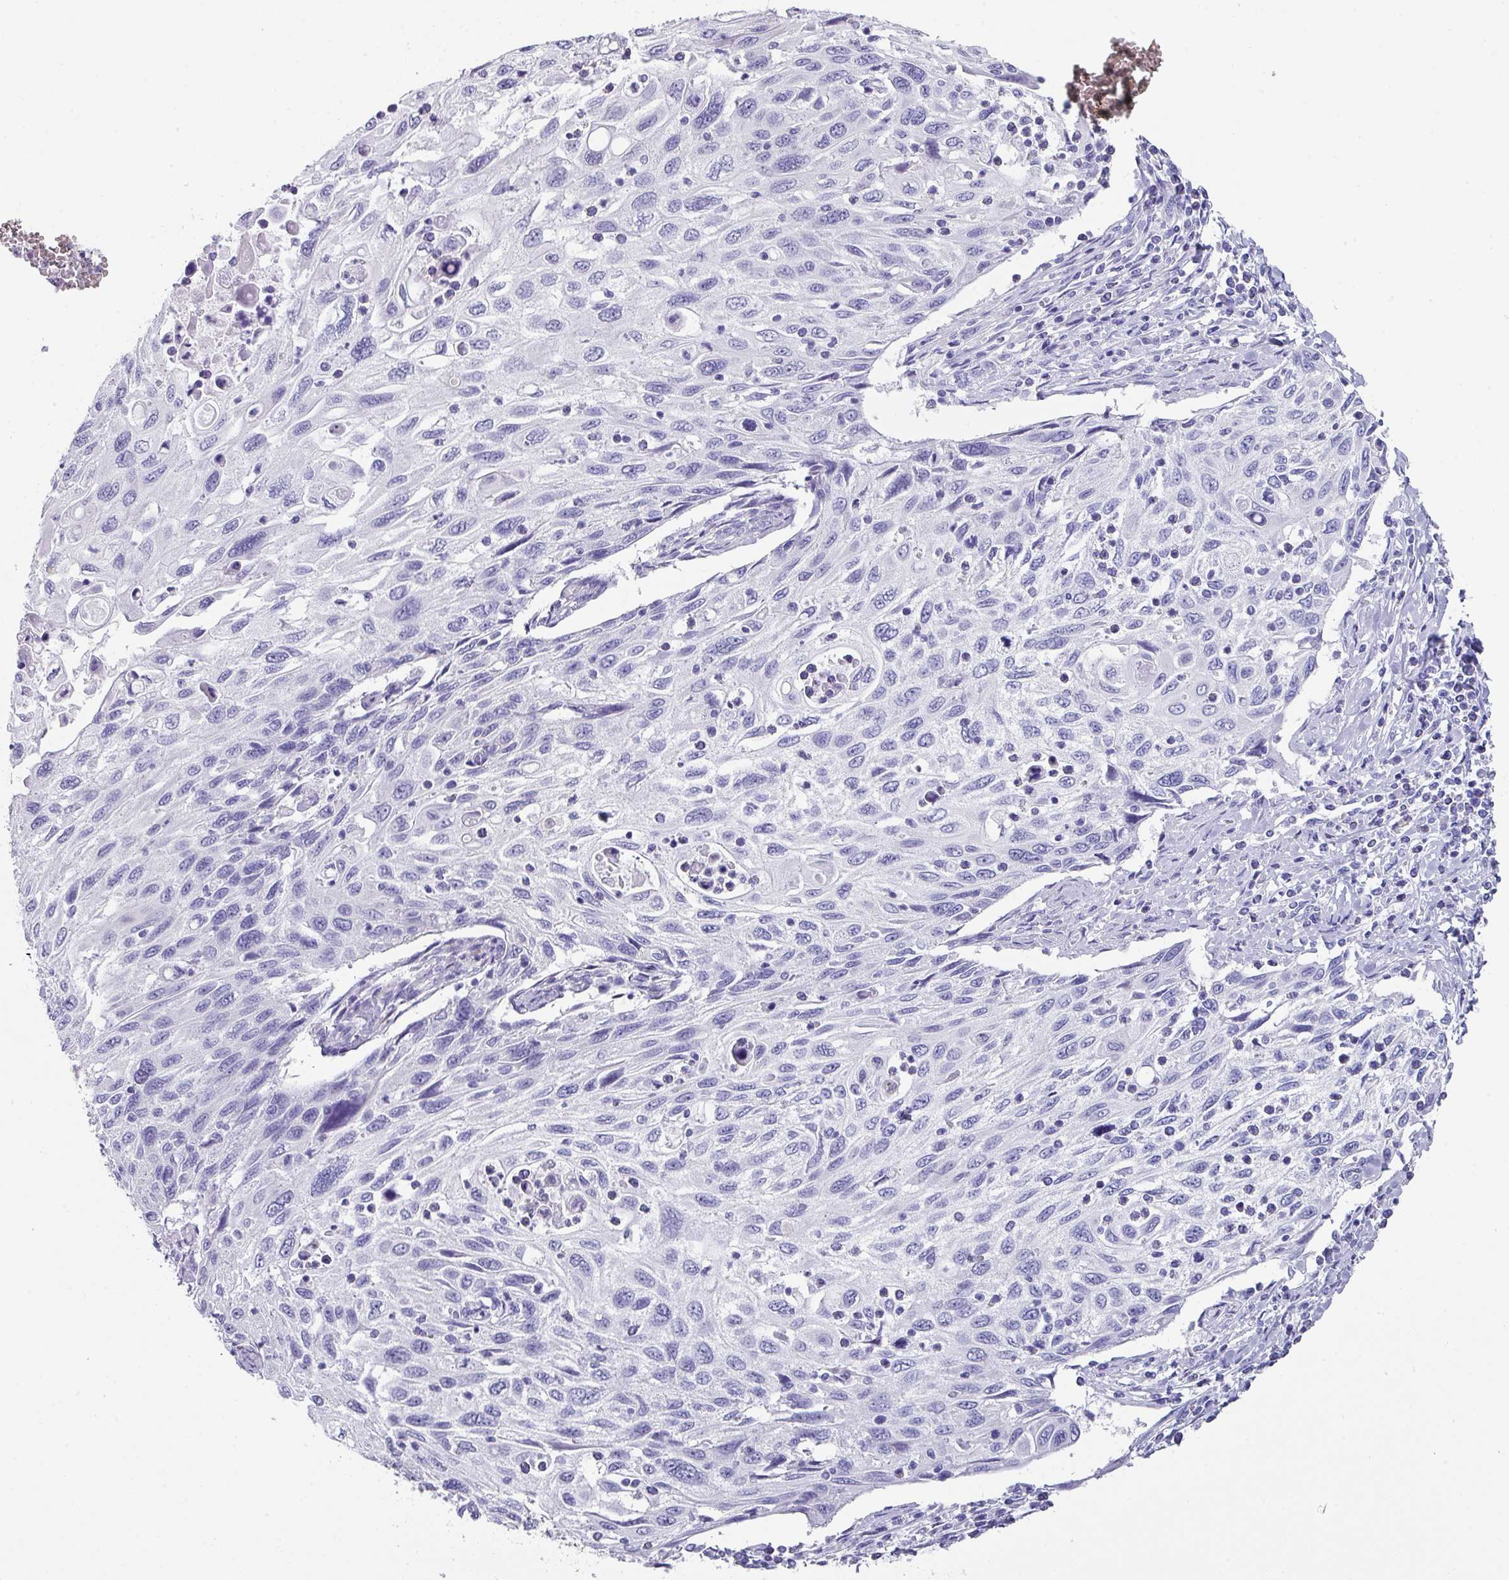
{"staining": {"intensity": "negative", "quantity": "none", "location": "none"}, "tissue": "cervical cancer", "cell_type": "Tumor cells", "image_type": "cancer", "snomed": [{"axis": "morphology", "description": "Squamous cell carcinoma, NOS"}, {"axis": "topography", "description": "Cervix"}], "caption": "Cervical cancer stained for a protein using immunohistochemistry shows no expression tumor cells.", "gene": "PEX10", "patient": {"sex": "female", "age": 70}}